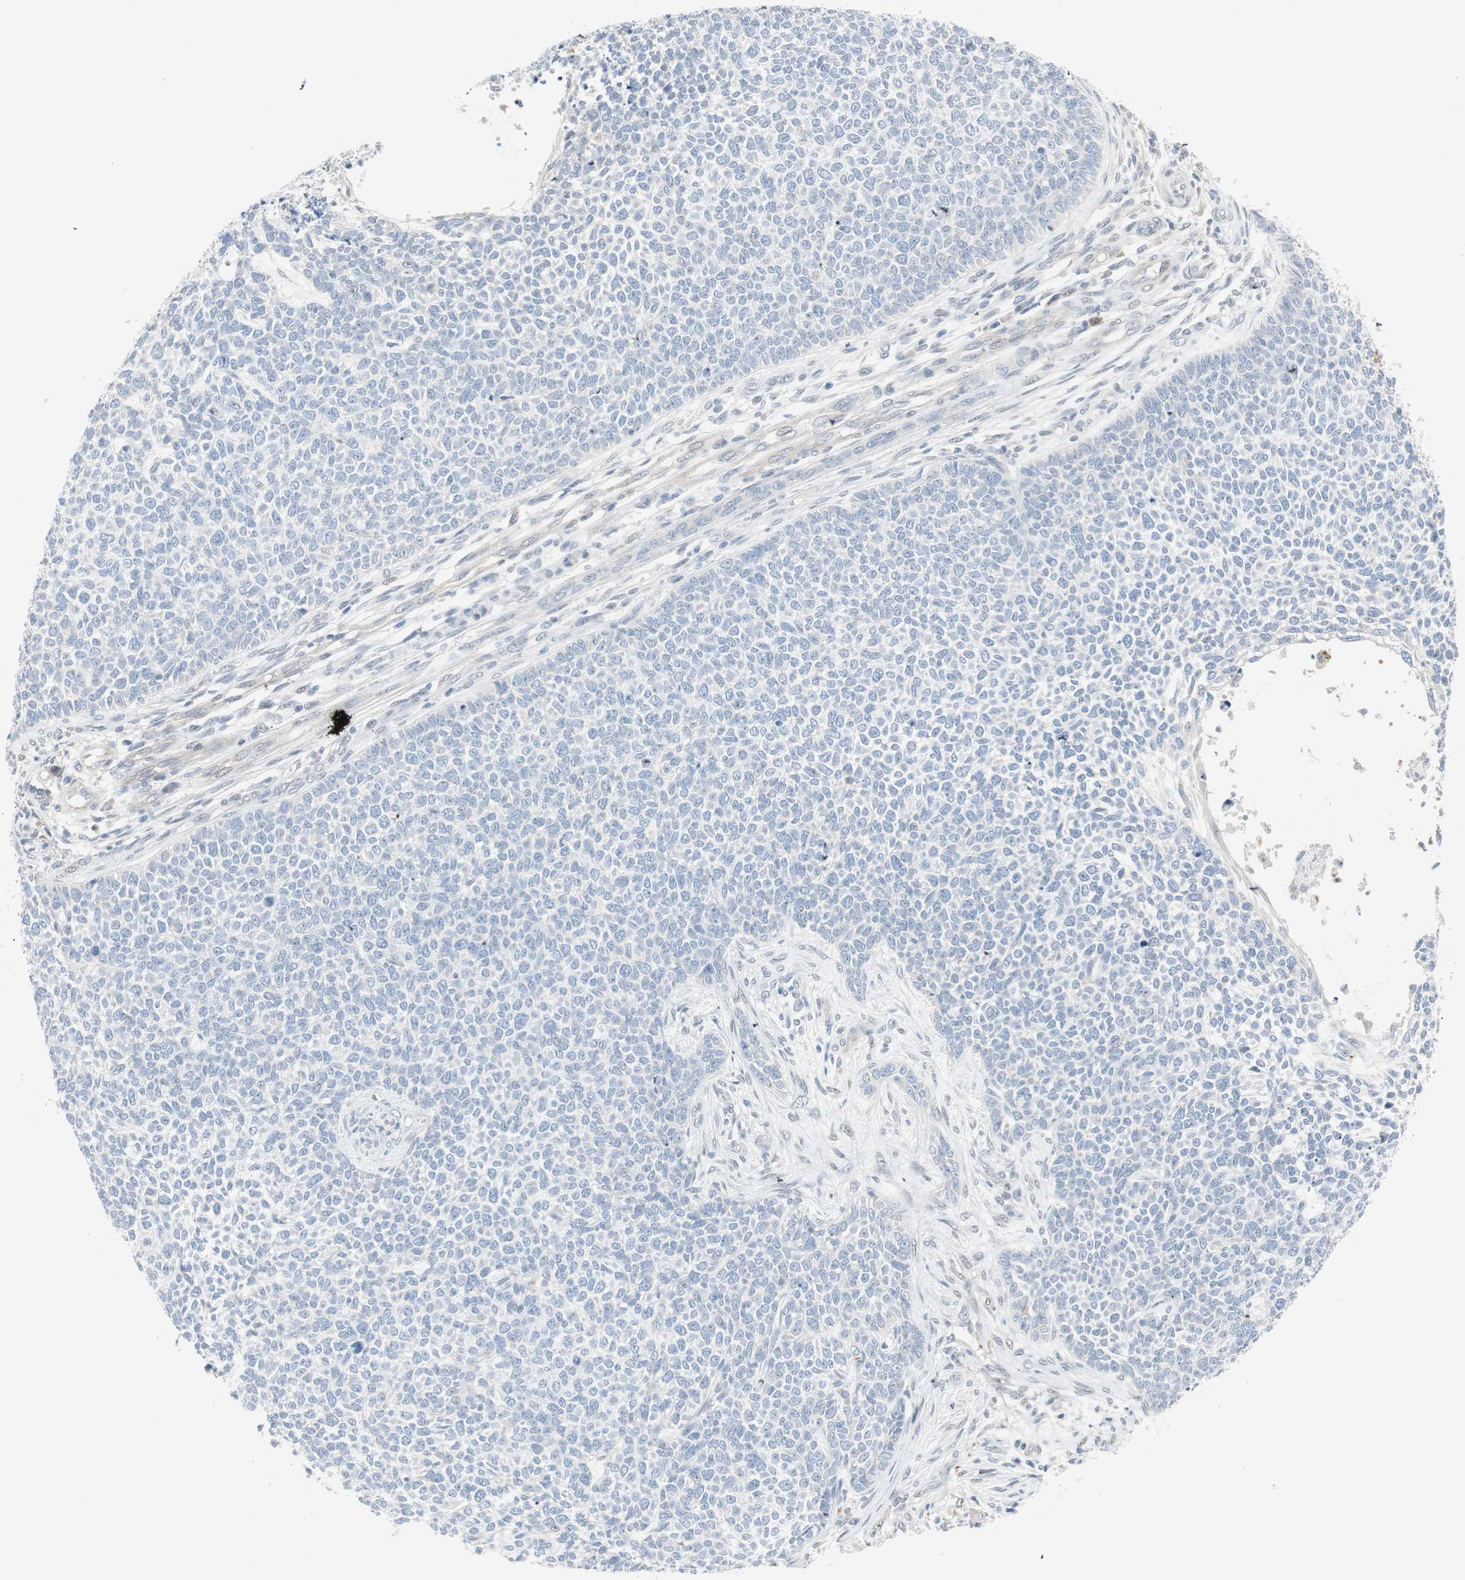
{"staining": {"intensity": "negative", "quantity": "none", "location": "none"}, "tissue": "skin cancer", "cell_type": "Tumor cells", "image_type": "cancer", "snomed": [{"axis": "morphology", "description": "Basal cell carcinoma"}, {"axis": "topography", "description": "Skin"}], "caption": "This is an immunohistochemistry (IHC) histopathology image of human skin cancer (basal cell carcinoma). There is no positivity in tumor cells.", "gene": "CAND2", "patient": {"sex": "female", "age": 84}}